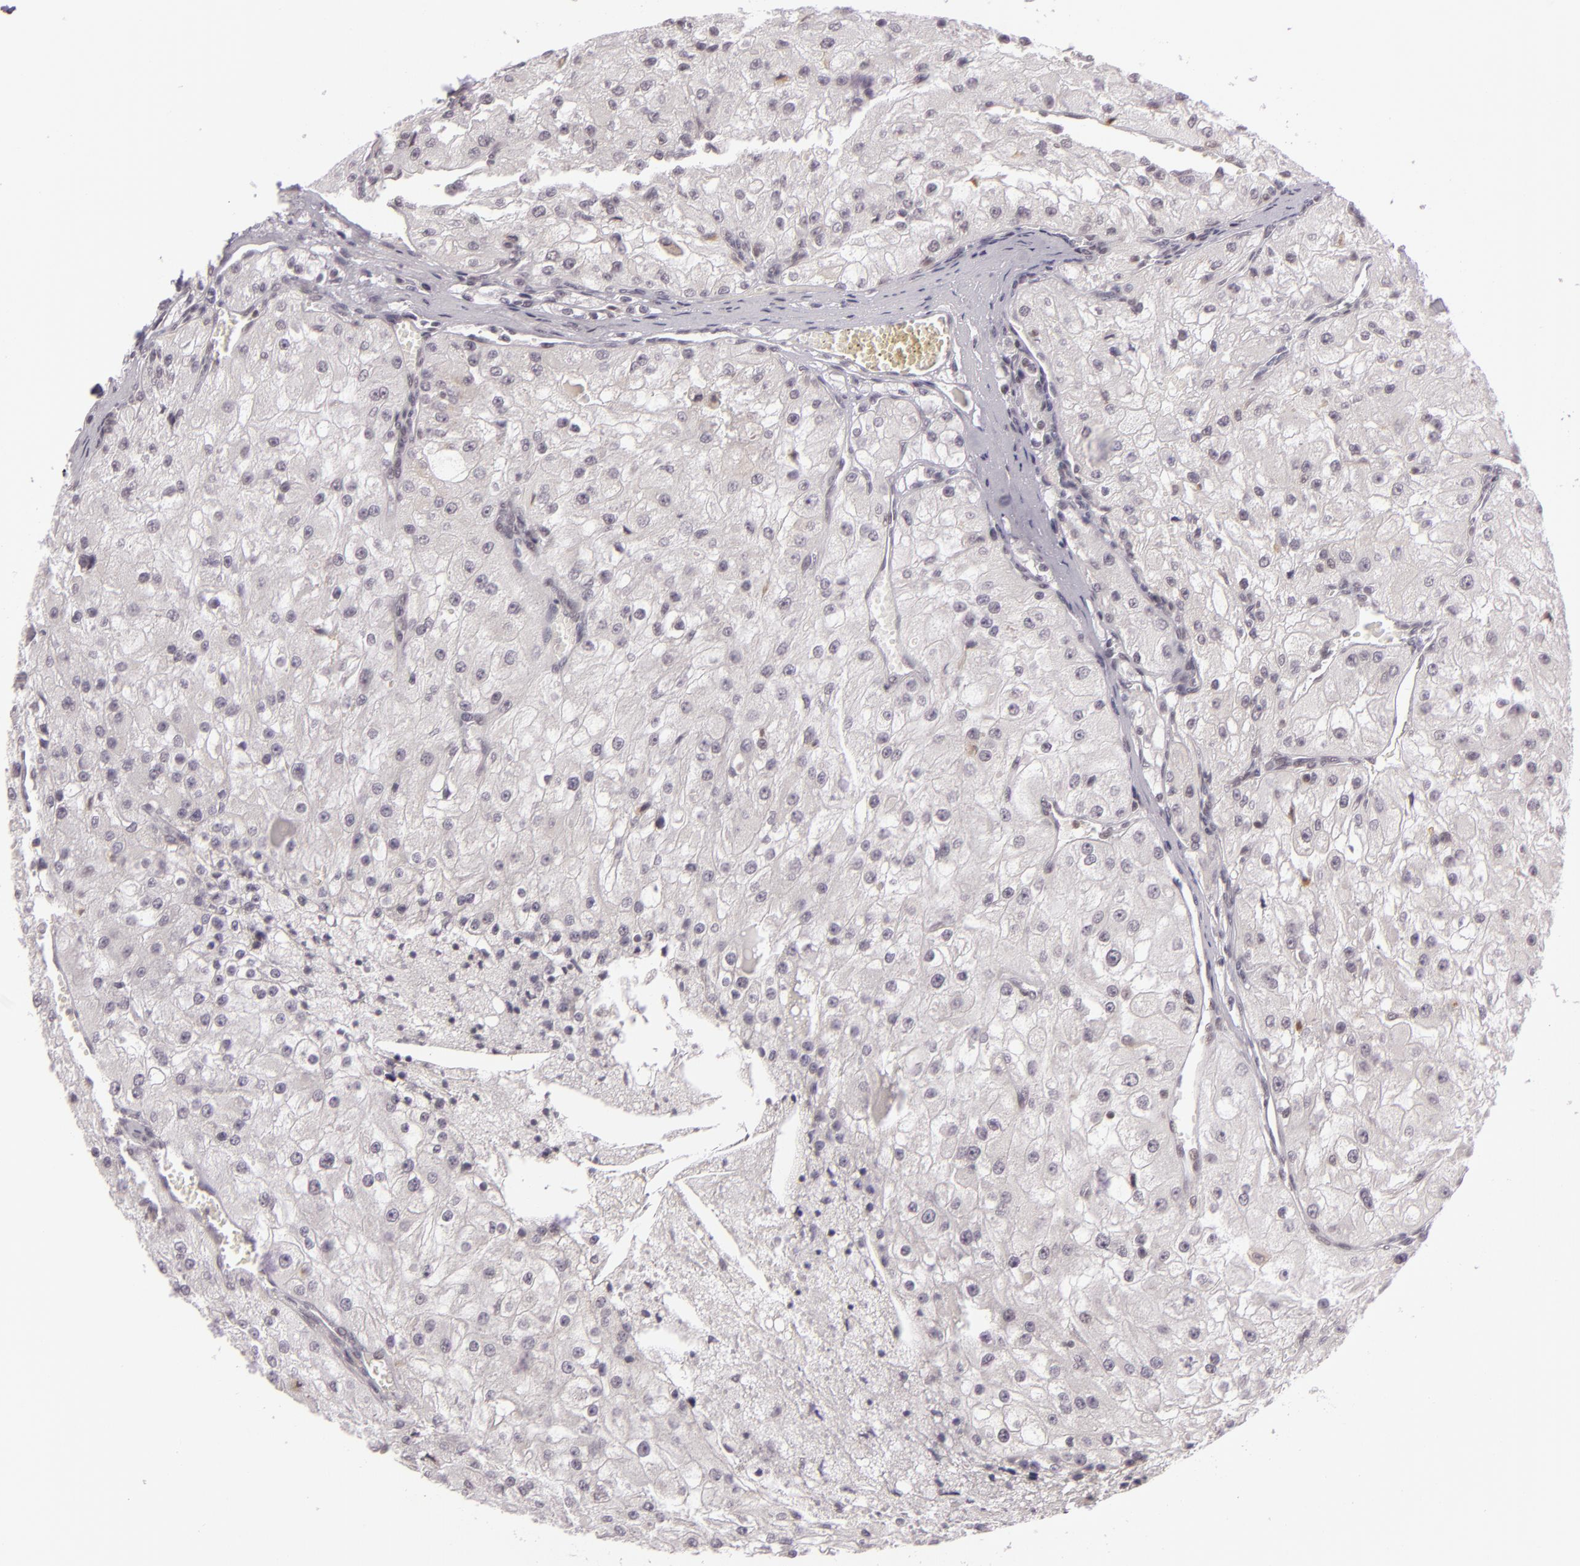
{"staining": {"intensity": "weak", "quantity": "<25%", "location": "cytoplasmic/membranous"}, "tissue": "renal cancer", "cell_type": "Tumor cells", "image_type": "cancer", "snomed": [{"axis": "morphology", "description": "Adenocarcinoma, NOS"}, {"axis": "topography", "description": "Kidney"}], "caption": "Renal cancer stained for a protein using immunohistochemistry demonstrates no positivity tumor cells.", "gene": "ZFX", "patient": {"sex": "female", "age": 74}}